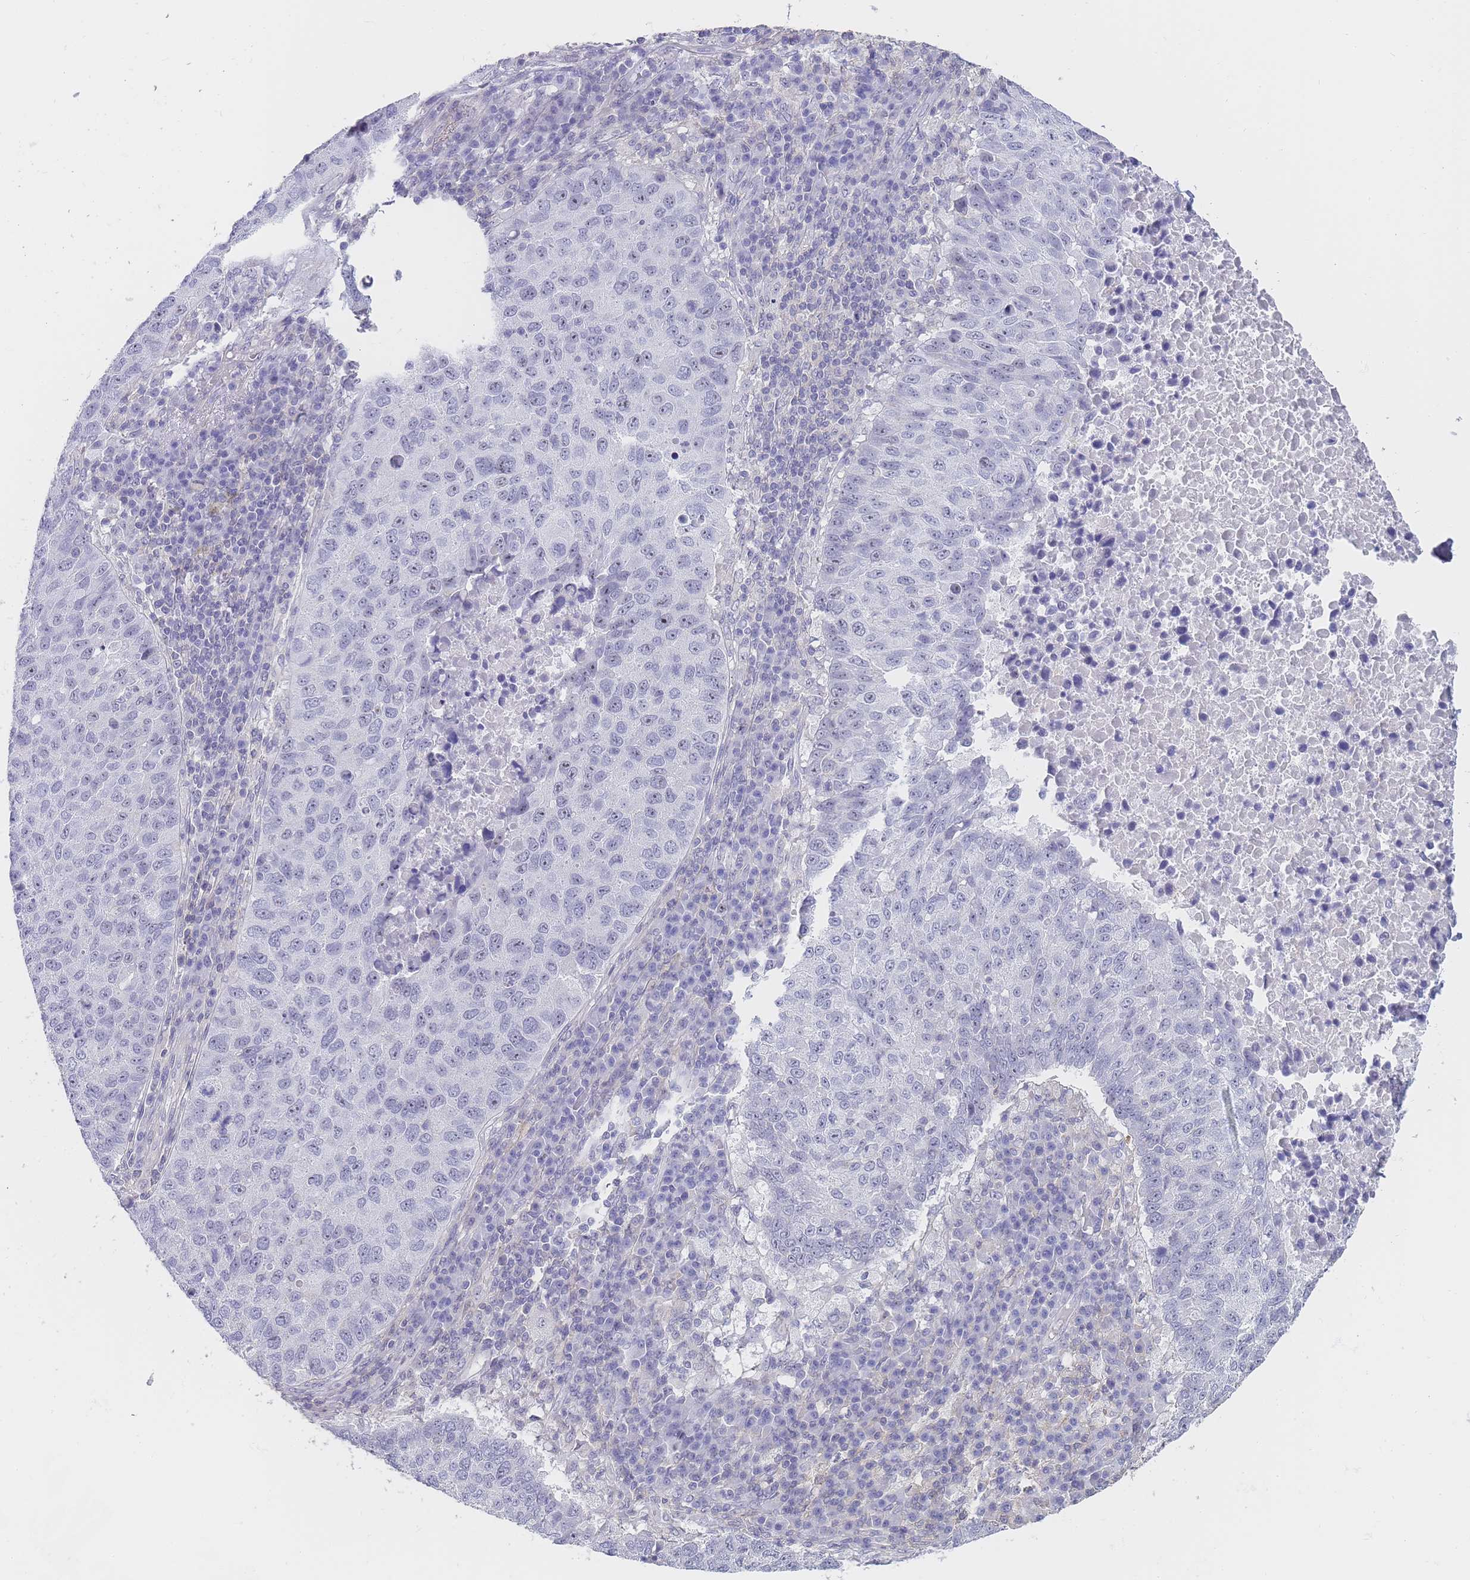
{"staining": {"intensity": "weak", "quantity": "<25%", "location": "nuclear"}, "tissue": "lung cancer", "cell_type": "Tumor cells", "image_type": "cancer", "snomed": [{"axis": "morphology", "description": "Squamous cell carcinoma, NOS"}, {"axis": "topography", "description": "Lung"}], "caption": "An image of lung cancer stained for a protein demonstrates no brown staining in tumor cells. Nuclei are stained in blue.", "gene": "NOP14", "patient": {"sex": "male", "age": 73}}